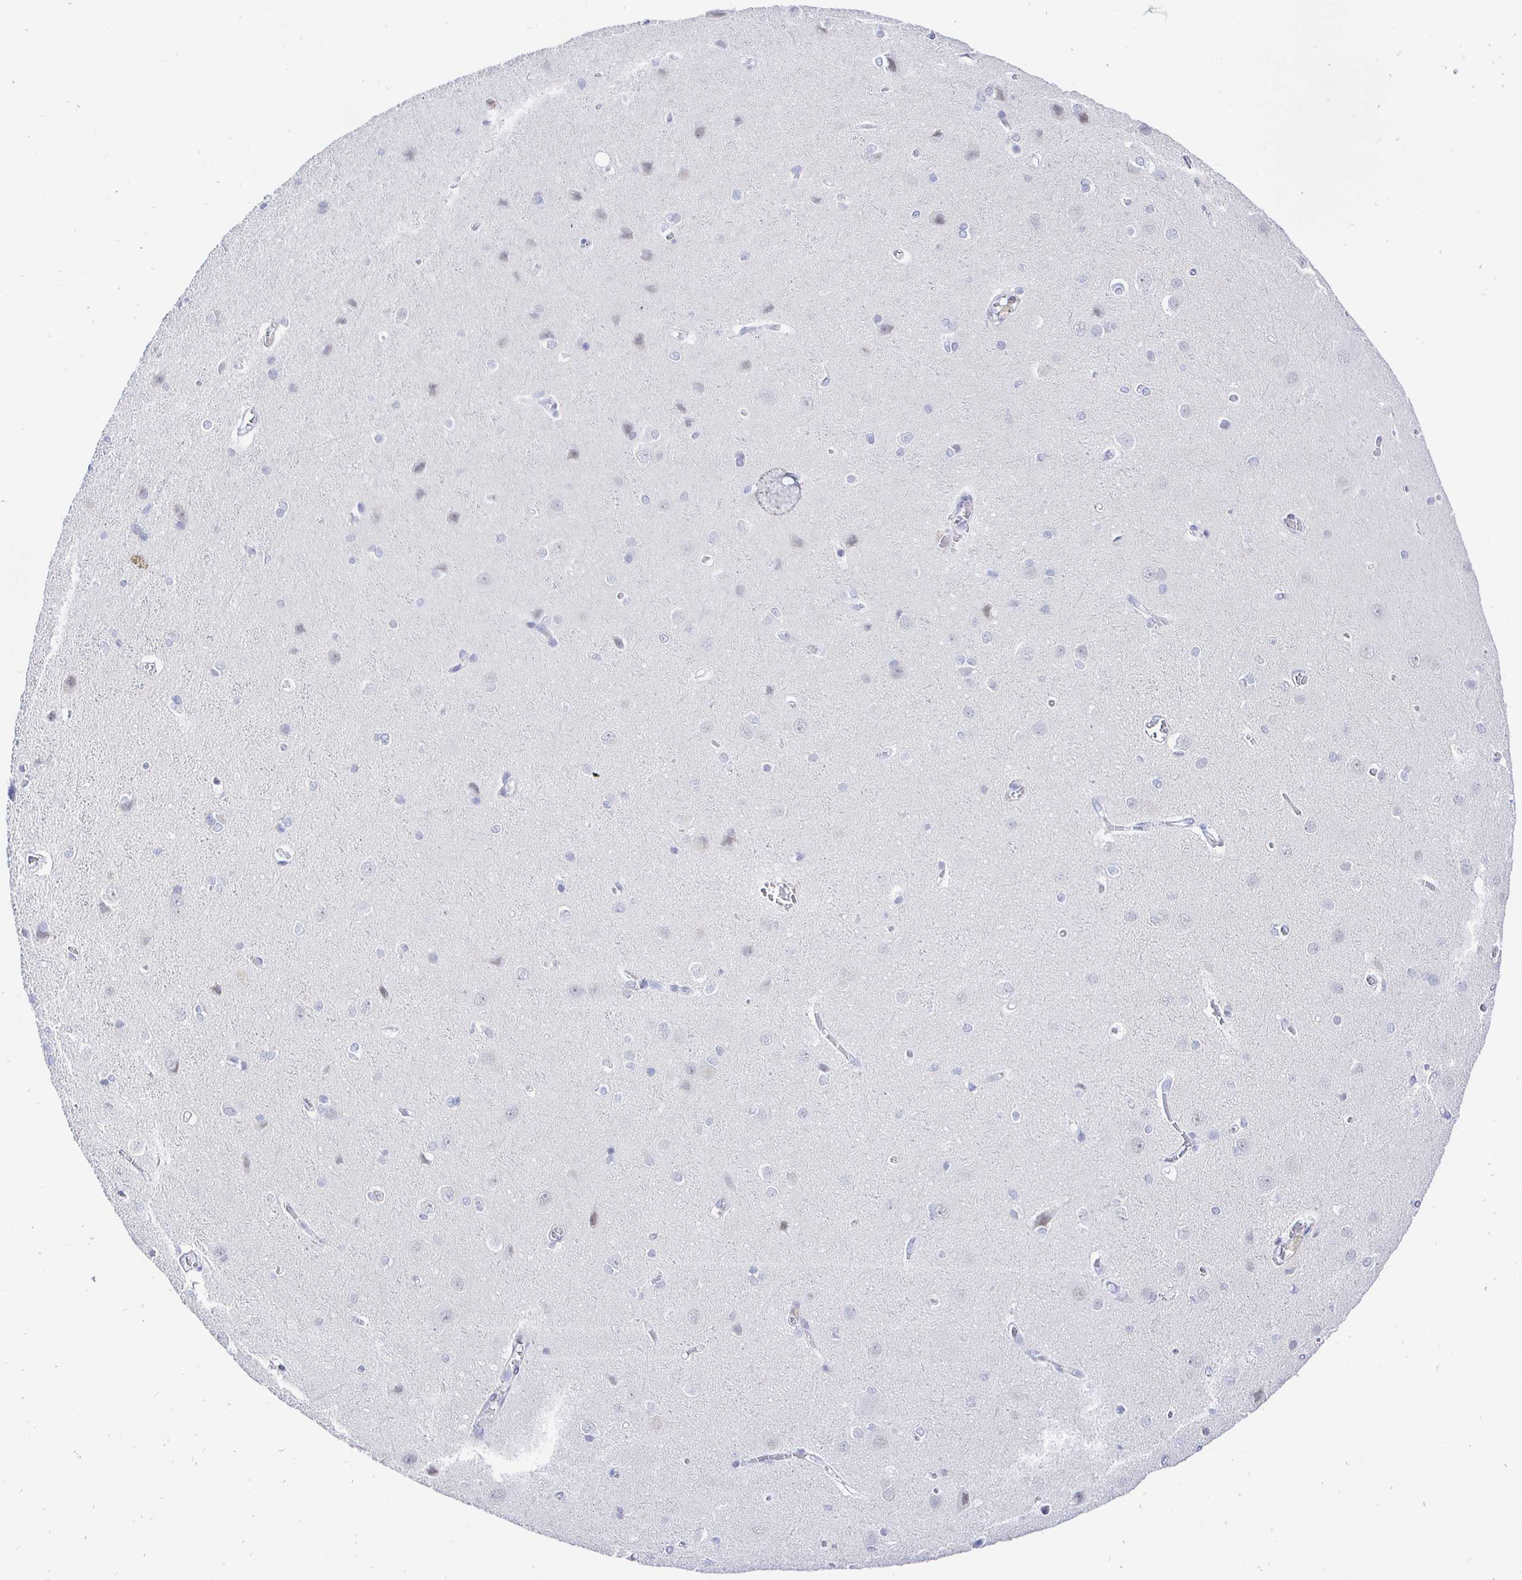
{"staining": {"intensity": "negative", "quantity": "none", "location": "none"}, "tissue": "cerebral cortex", "cell_type": "Endothelial cells", "image_type": "normal", "snomed": [{"axis": "morphology", "description": "Normal tissue, NOS"}, {"axis": "topography", "description": "Cerebral cortex"}], "caption": "The micrograph shows no significant positivity in endothelial cells of cerebral cortex. (Brightfield microscopy of DAB IHC at high magnification).", "gene": "CR2", "patient": {"sex": "male", "age": 37}}